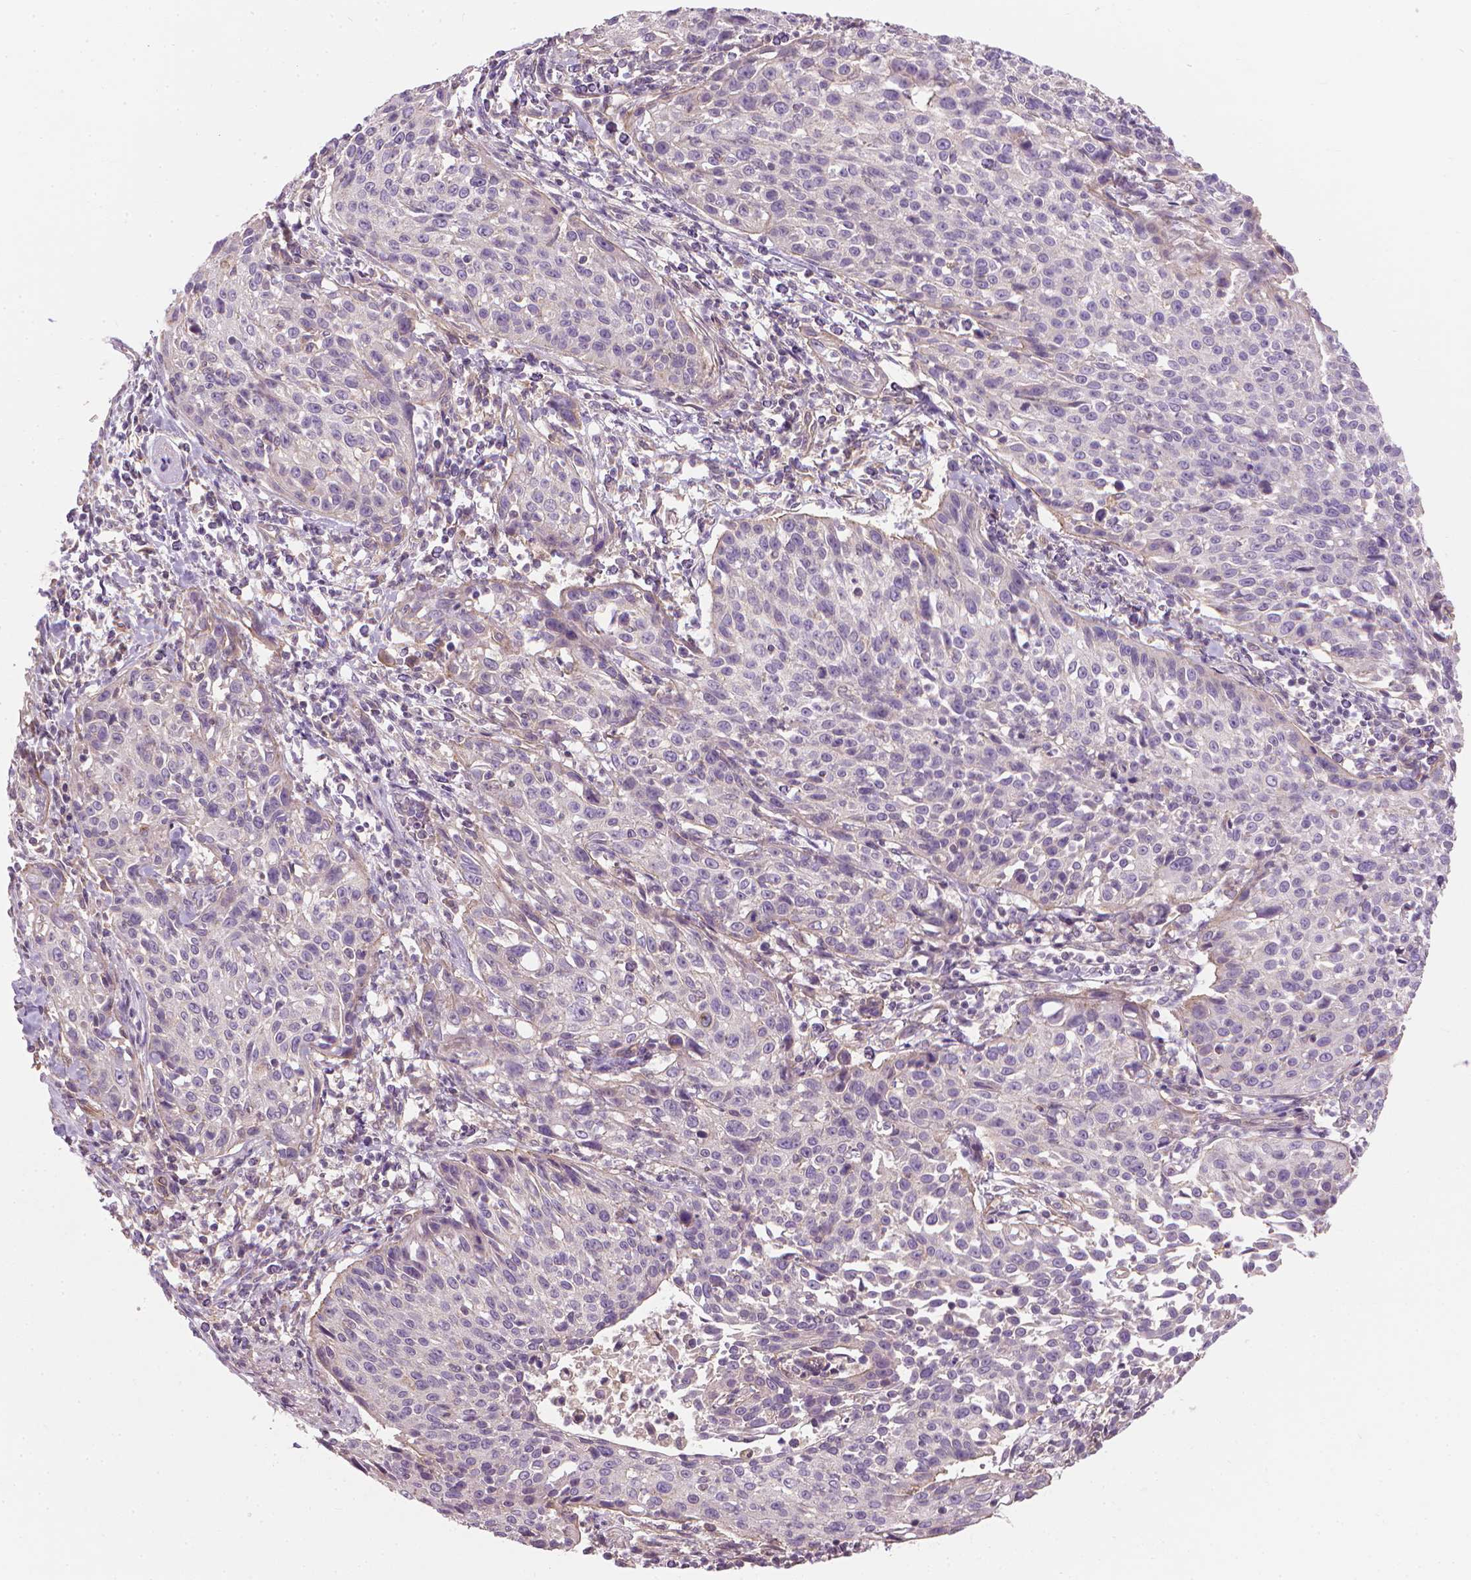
{"staining": {"intensity": "negative", "quantity": "none", "location": "none"}, "tissue": "cervical cancer", "cell_type": "Tumor cells", "image_type": "cancer", "snomed": [{"axis": "morphology", "description": "Squamous cell carcinoma, NOS"}, {"axis": "topography", "description": "Cervix"}], "caption": "This is an immunohistochemistry photomicrograph of human squamous cell carcinoma (cervical). There is no staining in tumor cells.", "gene": "RIIAD1", "patient": {"sex": "female", "age": 26}}